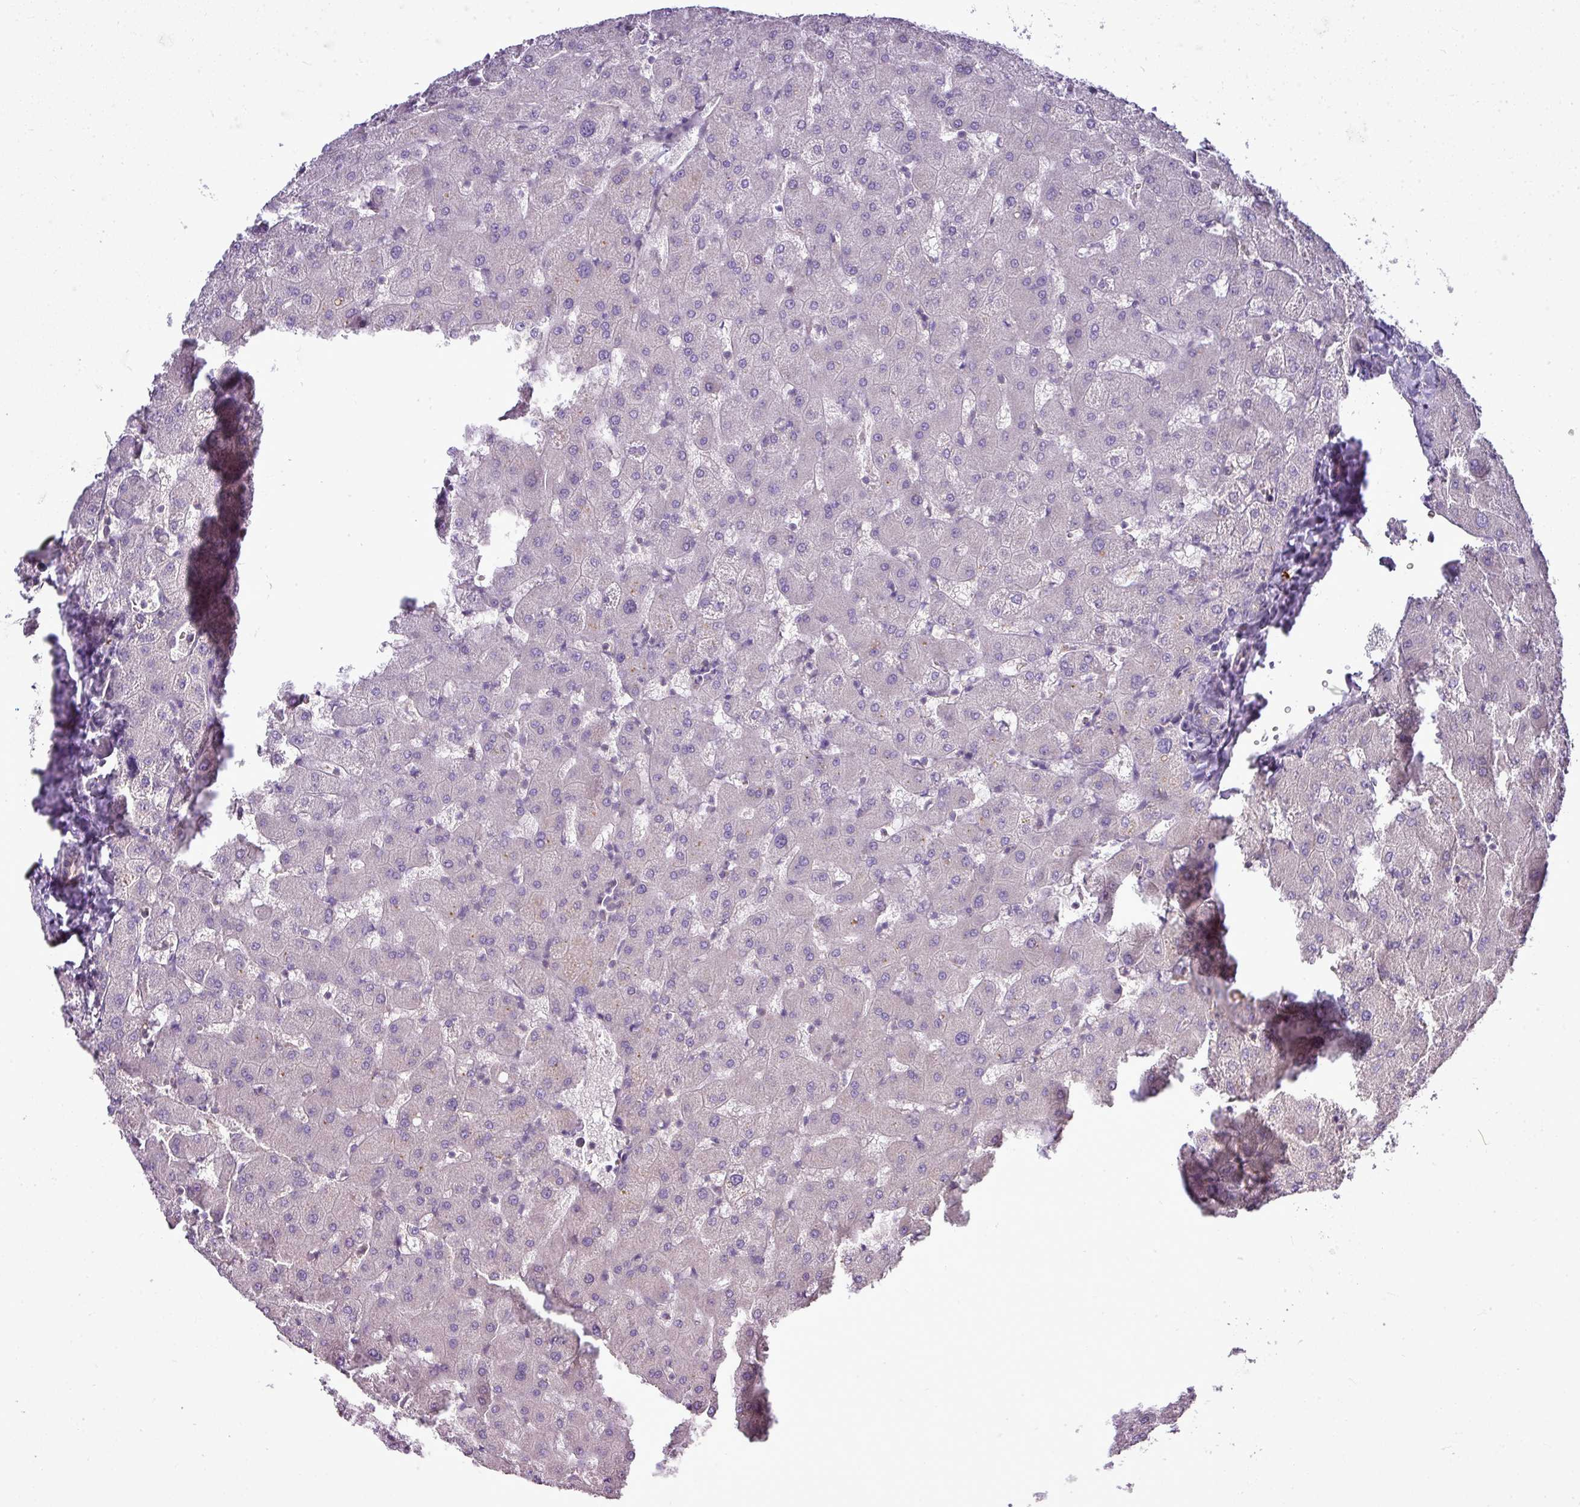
{"staining": {"intensity": "negative", "quantity": "none", "location": "none"}, "tissue": "liver", "cell_type": "Cholangiocytes", "image_type": "normal", "snomed": [{"axis": "morphology", "description": "Normal tissue, NOS"}, {"axis": "topography", "description": "Liver"}], "caption": "IHC of unremarkable human liver exhibits no expression in cholangiocytes. (DAB (3,3'-diaminobenzidine) immunohistochemistry (IHC) visualized using brightfield microscopy, high magnification).", "gene": "STAT5A", "patient": {"sex": "female", "age": 63}}